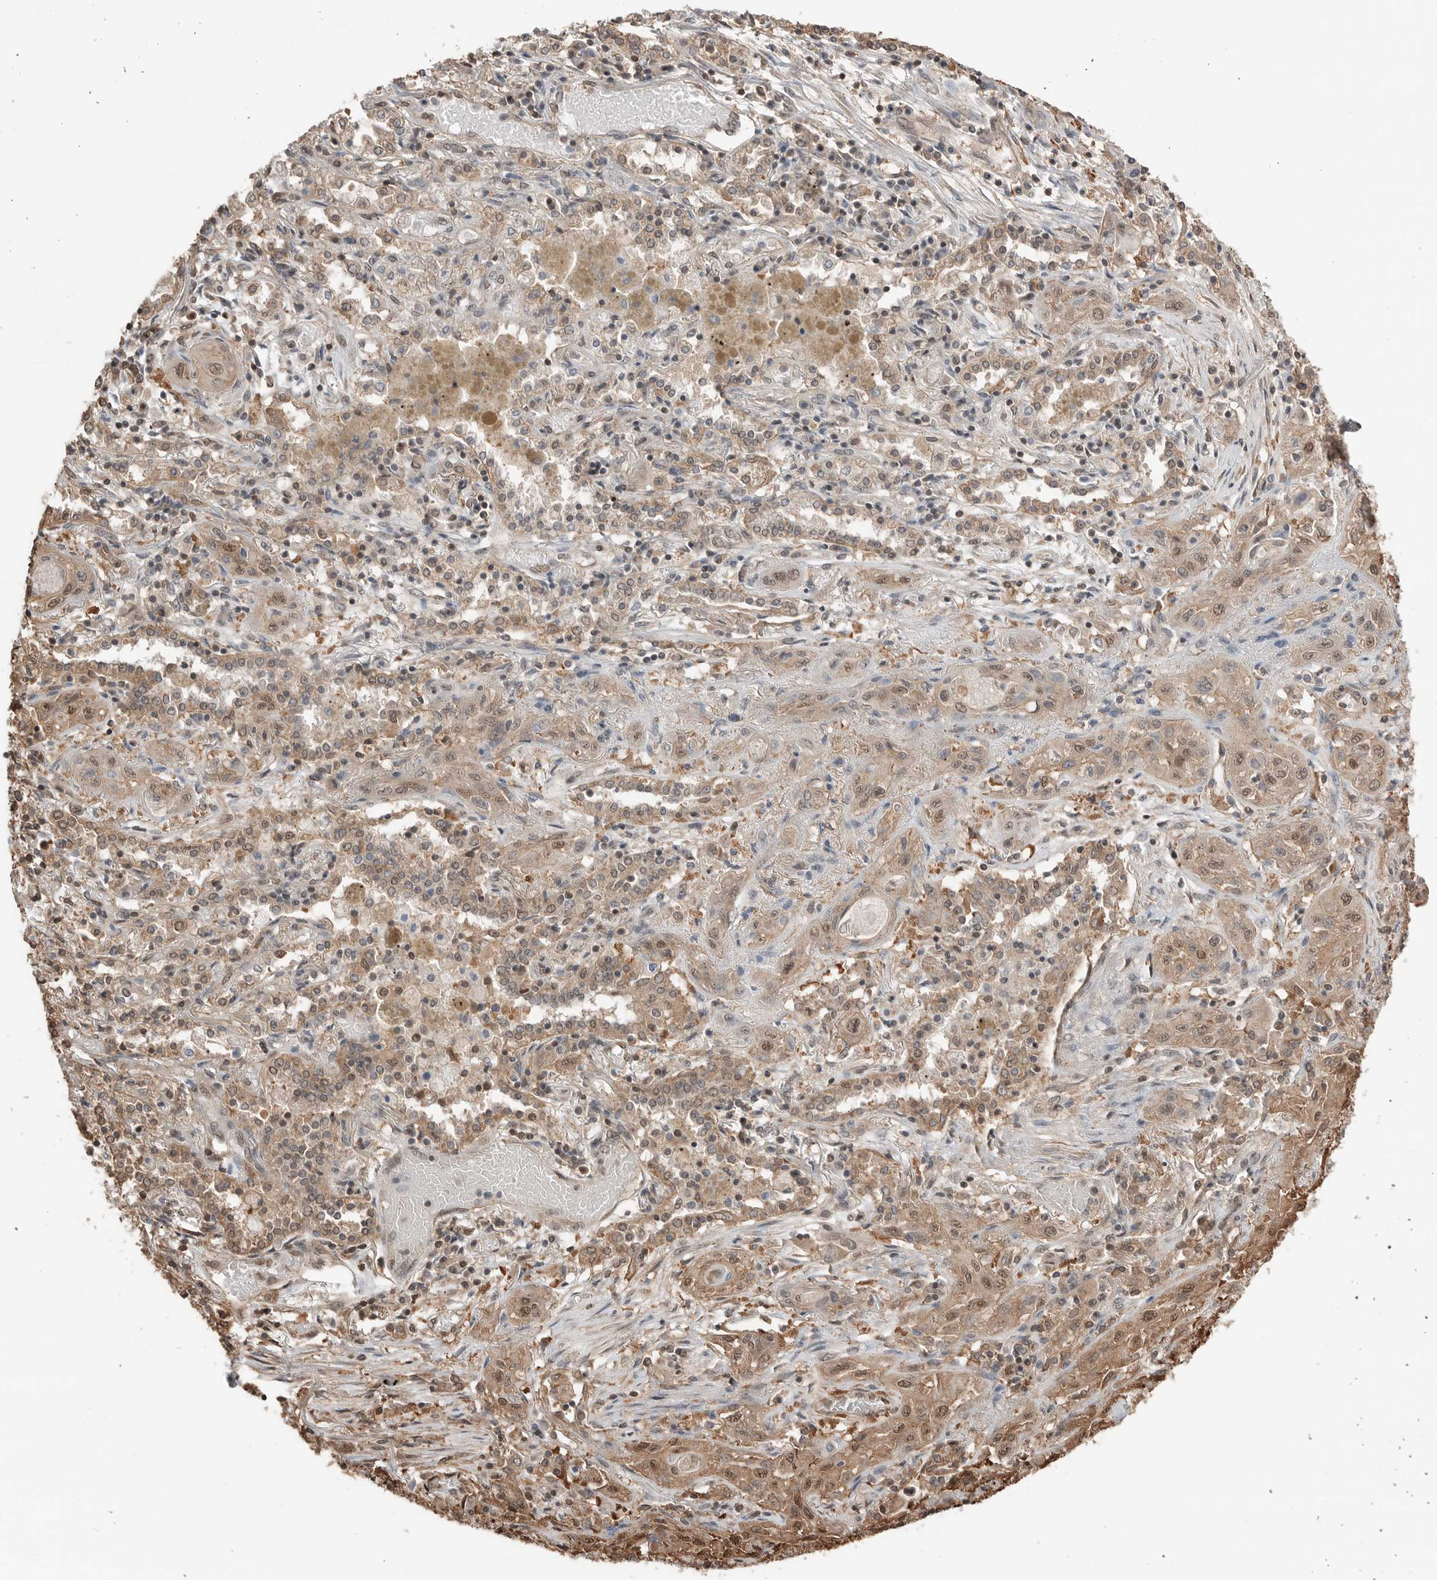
{"staining": {"intensity": "weak", "quantity": "25%-75%", "location": "cytoplasmic/membranous,nuclear"}, "tissue": "lung cancer", "cell_type": "Tumor cells", "image_type": "cancer", "snomed": [{"axis": "morphology", "description": "Squamous cell carcinoma, NOS"}, {"axis": "topography", "description": "Lung"}], "caption": "Lung squamous cell carcinoma was stained to show a protein in brown. There is low levels of weak cytoplasmic/membranous and nuclear staining in approximately 25%-75% of tumor cells.", "gene": "PEAK1", "patient": {"sex": "female", "age": 47}}